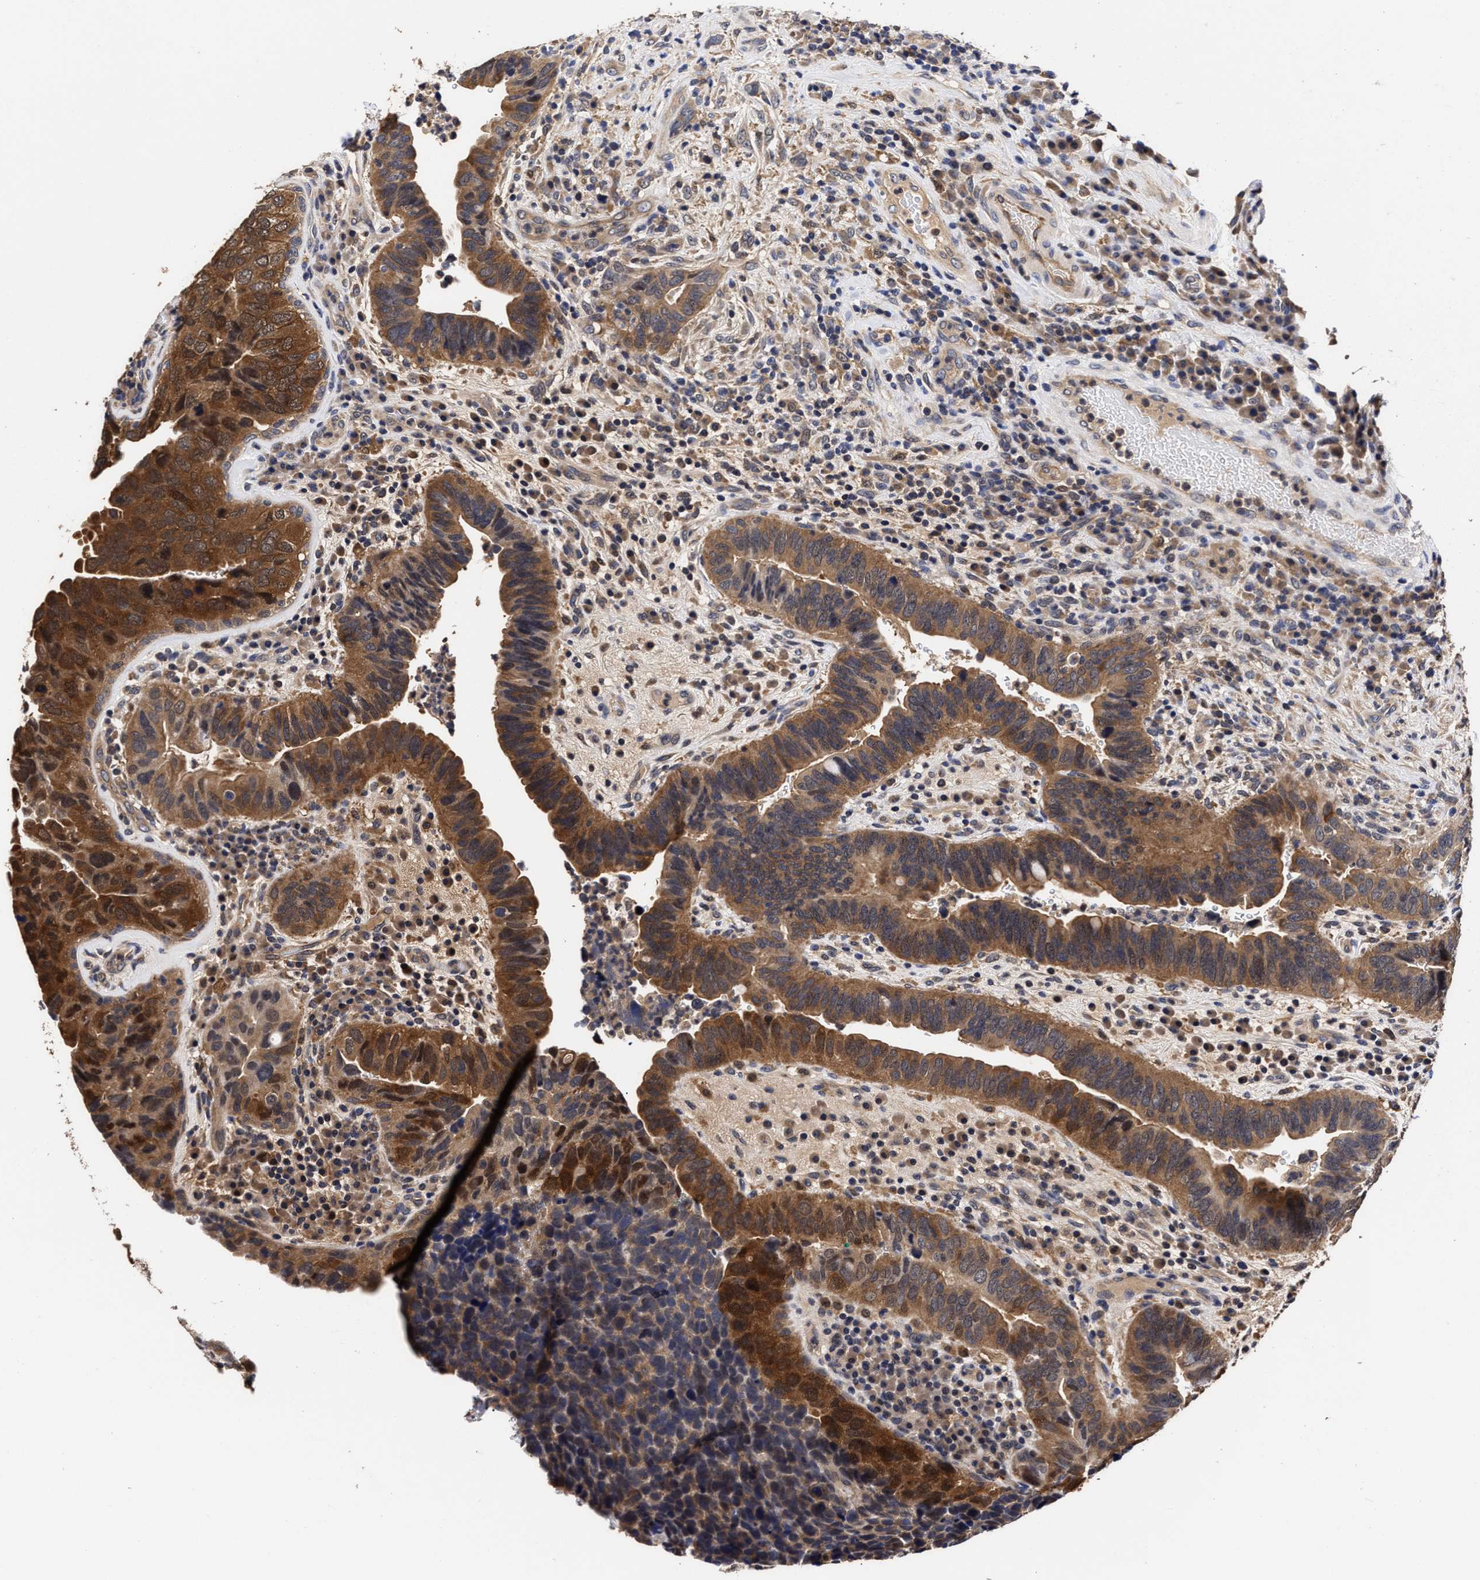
{"staining": {"intensity": "strong", "quantity": ">75%", "location": "cytoplasmic/membranous"}, "tissue": "urothelial cancer", "cell_type": "Tumor cells", "image_type": "cancer", "snomed": [{"axis": "morphology", "description": "Urothelial carcinoma, High grade"}, {"axis": "topography", "description": "Urinary bladder"}], "caption": "IHC (DAB) staining of urothelial carcinoma (high-grade) shows strong cytoplasmic/membranous protein staining in approximately >75% of tumor cells.", "gene": "SOCS5", "patient": {"sex": "female", "age": 82}}